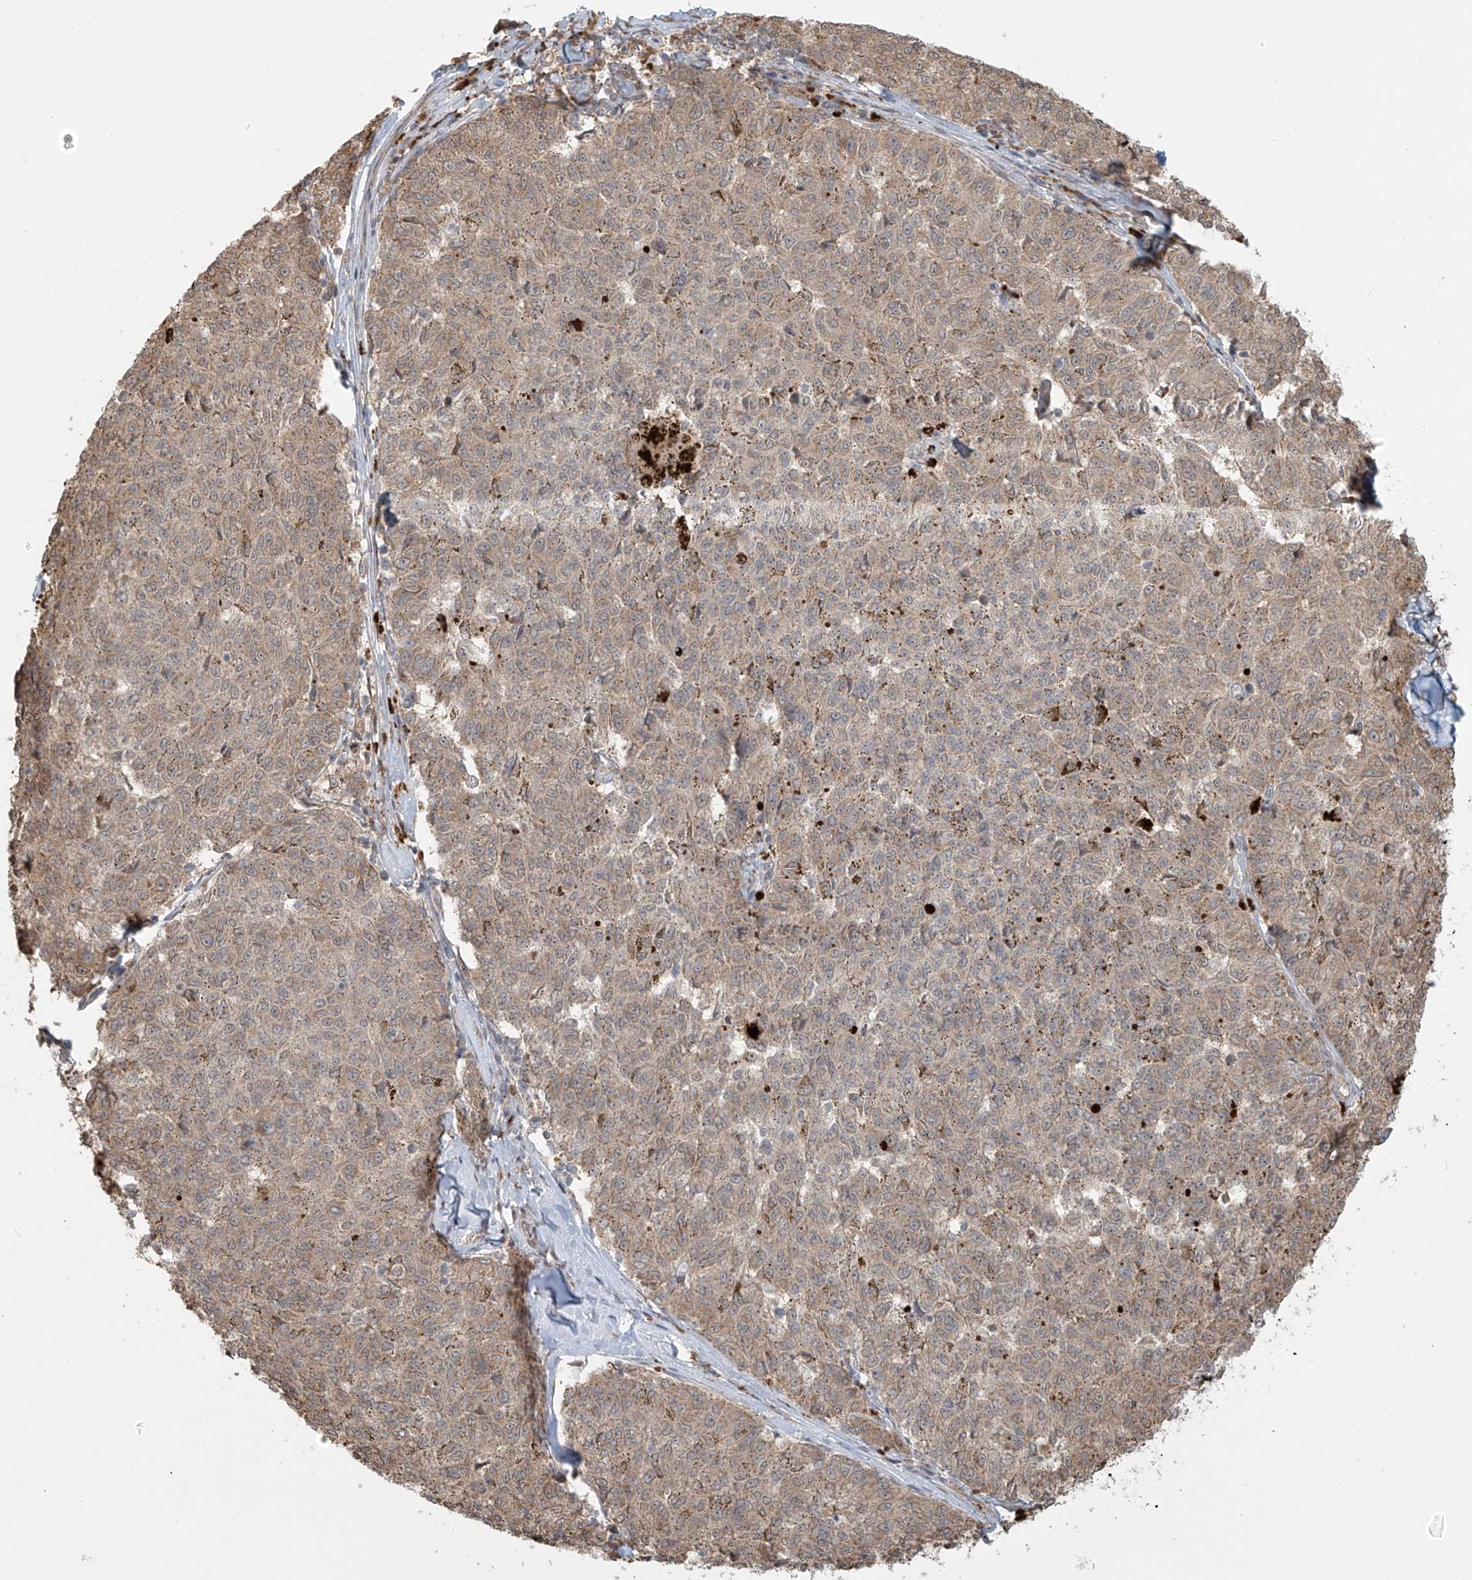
{"staining": {"intensity": "weak", "quantity": ">75%", "location": "cytoplasmic/membranous"}, "tissue": "melanoma", "cell_type": "Tumor cells", "image_type": "cancer", "snomed": [{"axis": "morphology", "description": "Malignant melanoma, NOS"}, {"axis": "topography", "description": "Skin"}], "caption": "Approximately >75% of tumor cells in human malignant melanoma demonstrate weak cytoplasmic/membranous protein positivity as visualized by brown immunohistochemical staining.", "gene": "PLEKHM3", "patient": {"sex": "female", "age": 72}}